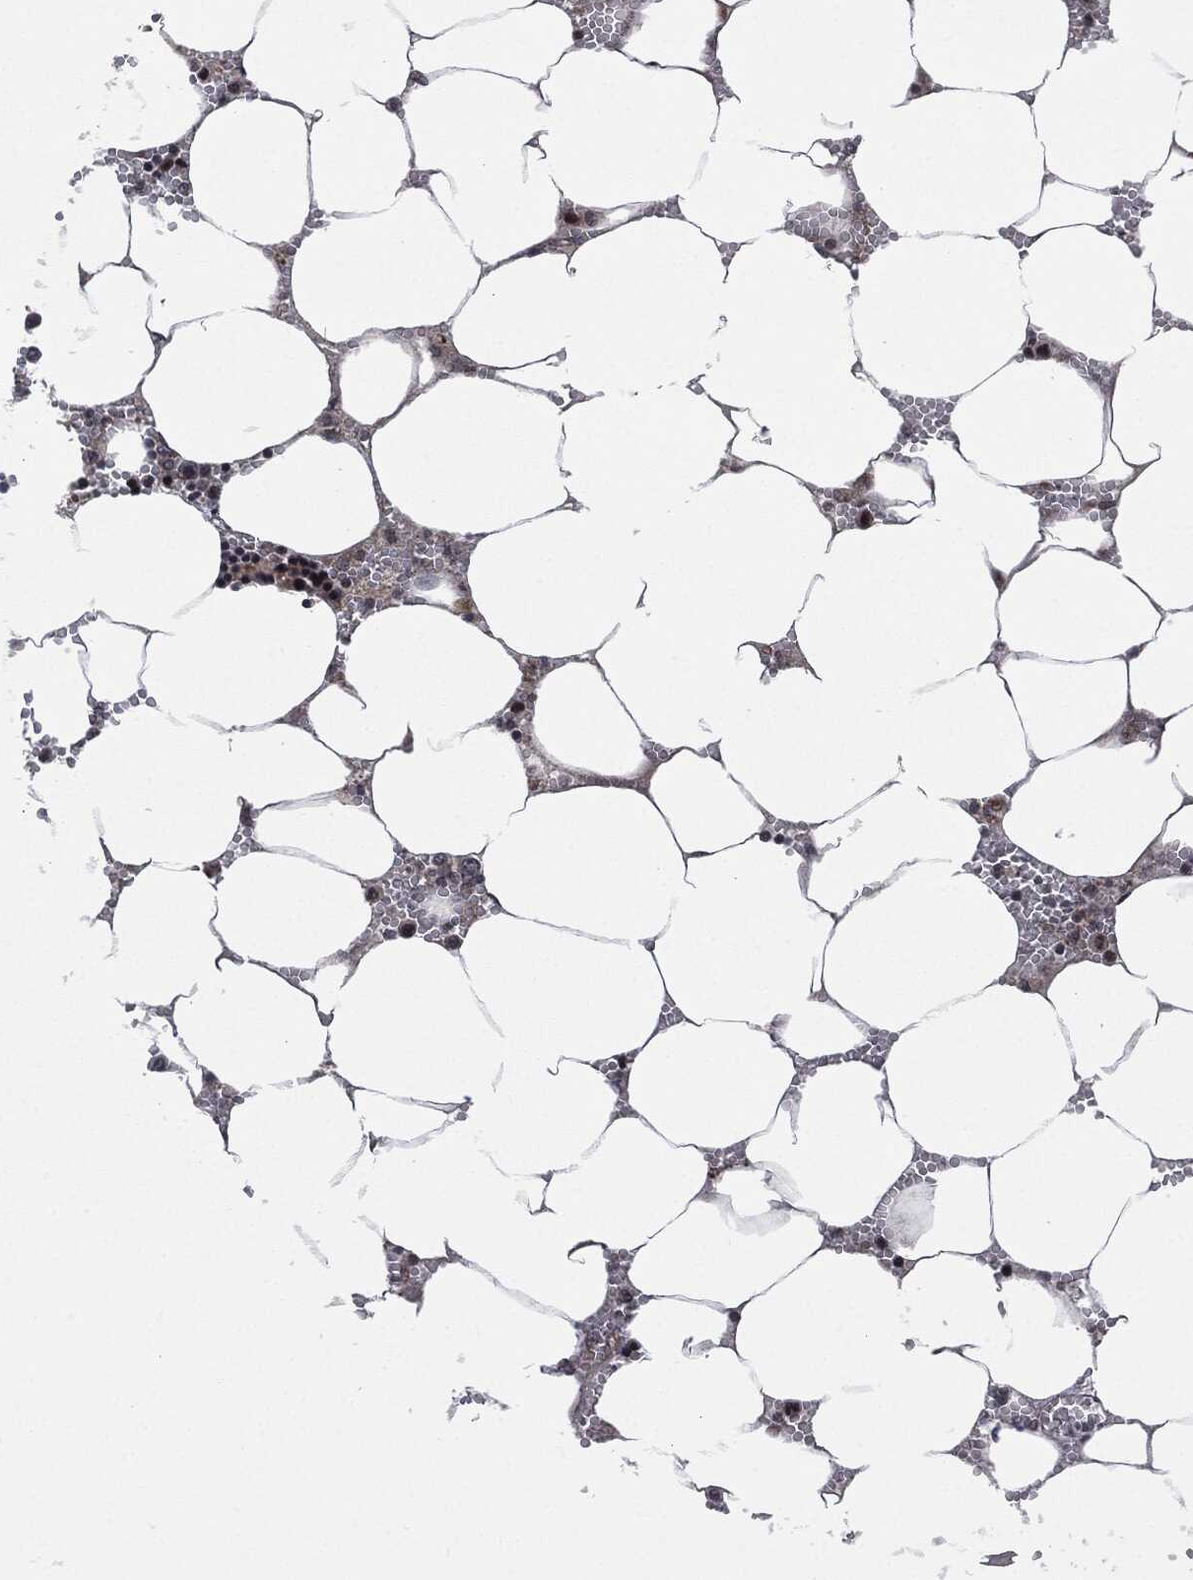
{"staining": {"intensity": "moderate", "quantity": "<25%", "location": "nuclear"}, "tissue": "bone marrow", "cell_type": "Hematopoietic cells", "image_type": "normal", "snomed": [{"axis": "morphology", "description": "Normal tissue, NOS"}, {"axis": "topography", "description": "Bone marrow"}], "caption": "This histopathology image exhibits normal bone marrow stained with immunohistochemistry (IHC) to label a protein in brown. The nuclear of hematopoietic cells show moderate positivity for the protein. Nuclei are counter-stained blue.", "gene": "HRAS", "patient": {"sex": "female", "age": 64}}